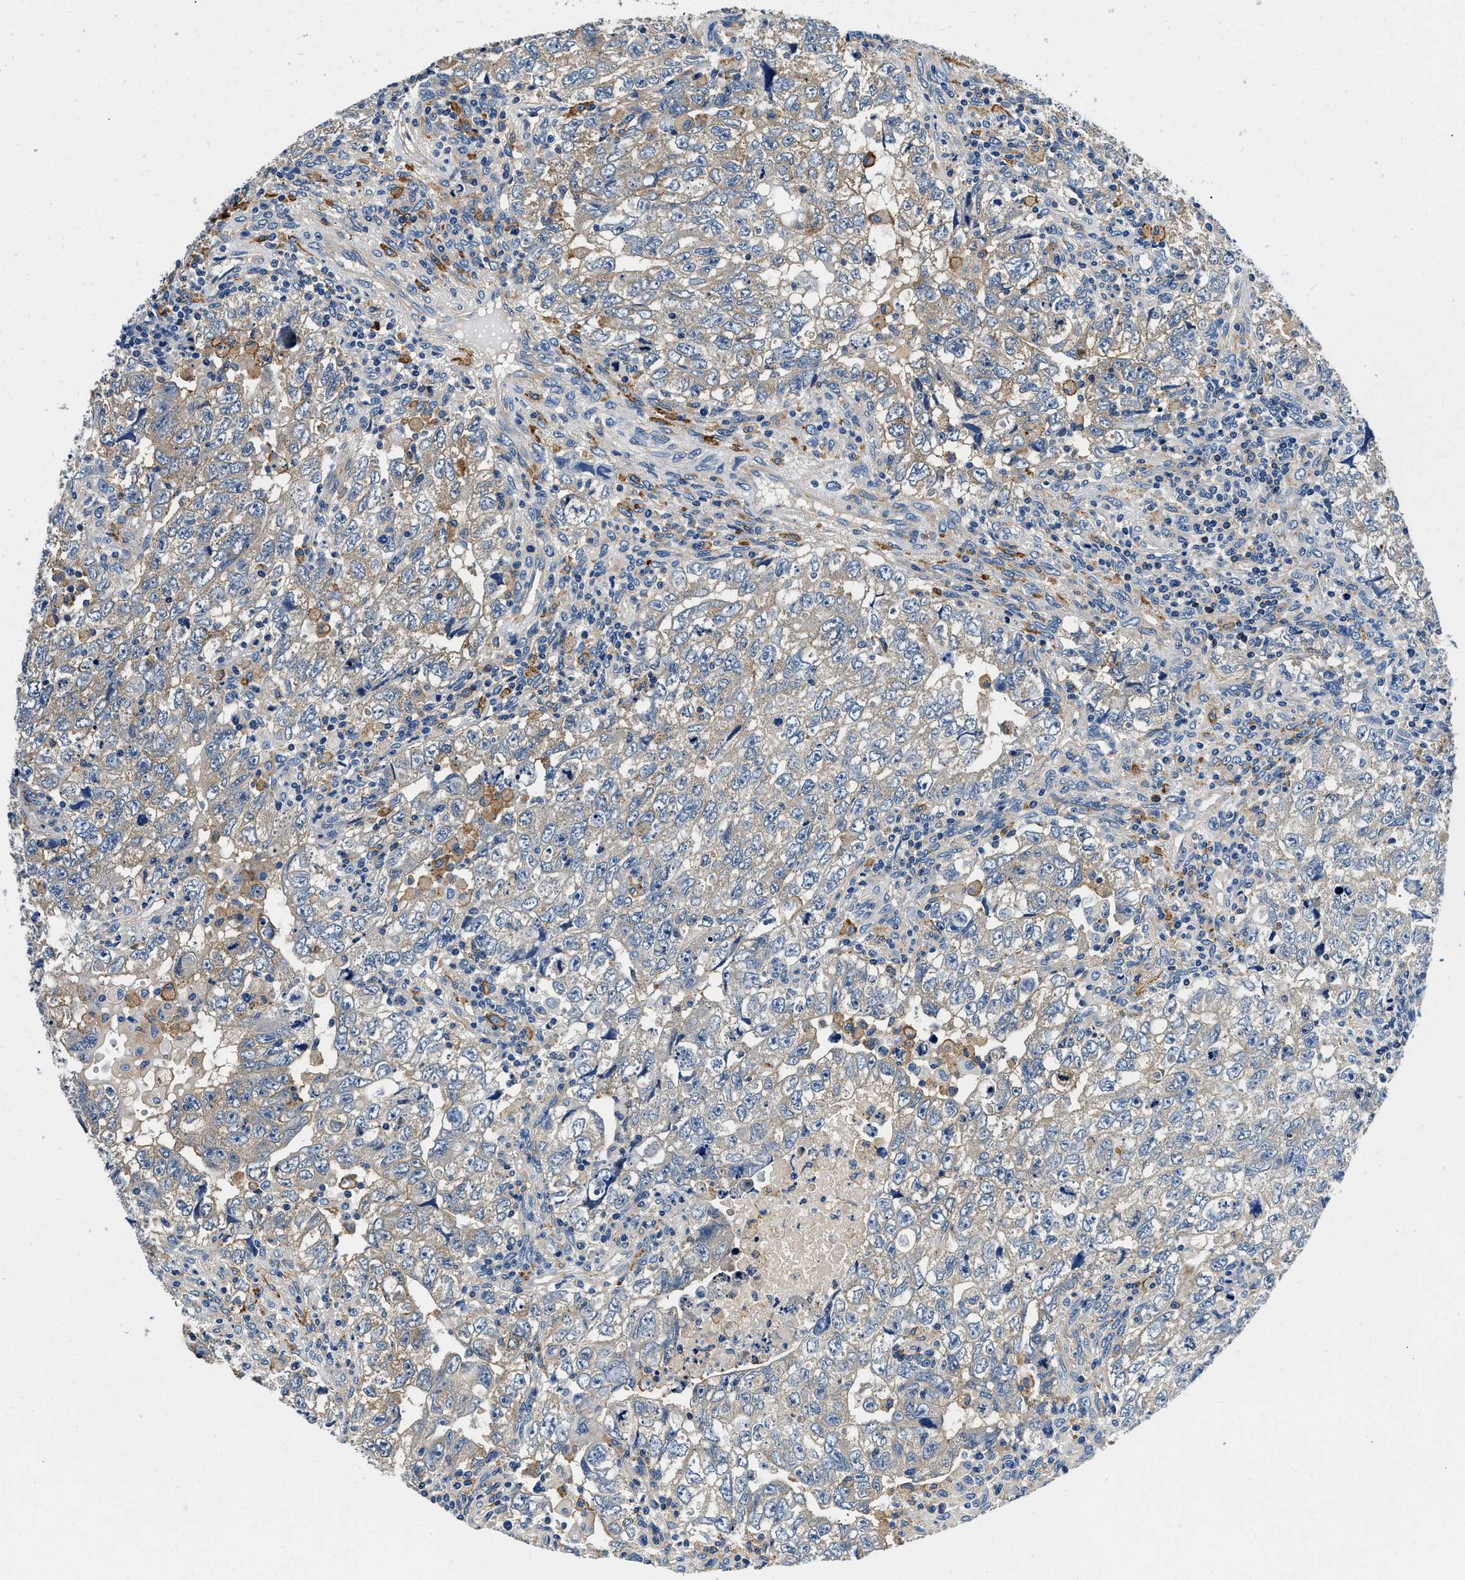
{"staining": {"intensity": "weak", "quantity": "25%-75%", "location": "cytoplasmic/membranous"}, "tissue": "testis cancer", "cell_type": "Tumor cells", "image_type": "cancer", "snomed": [{"axis": "morphology", "description": "Seminoma, NOS"}, {"axis": "topography", "description": "Testis"}], "caption": "This photomicrograph reveals immunohistochemistry staining of human testis cancer, with low weak cytoplasmic/membranous expression in about 25%-75% of tumor cells.", "gene": "ZFAND3", "patient": {"sex": "male", "age": 22}}